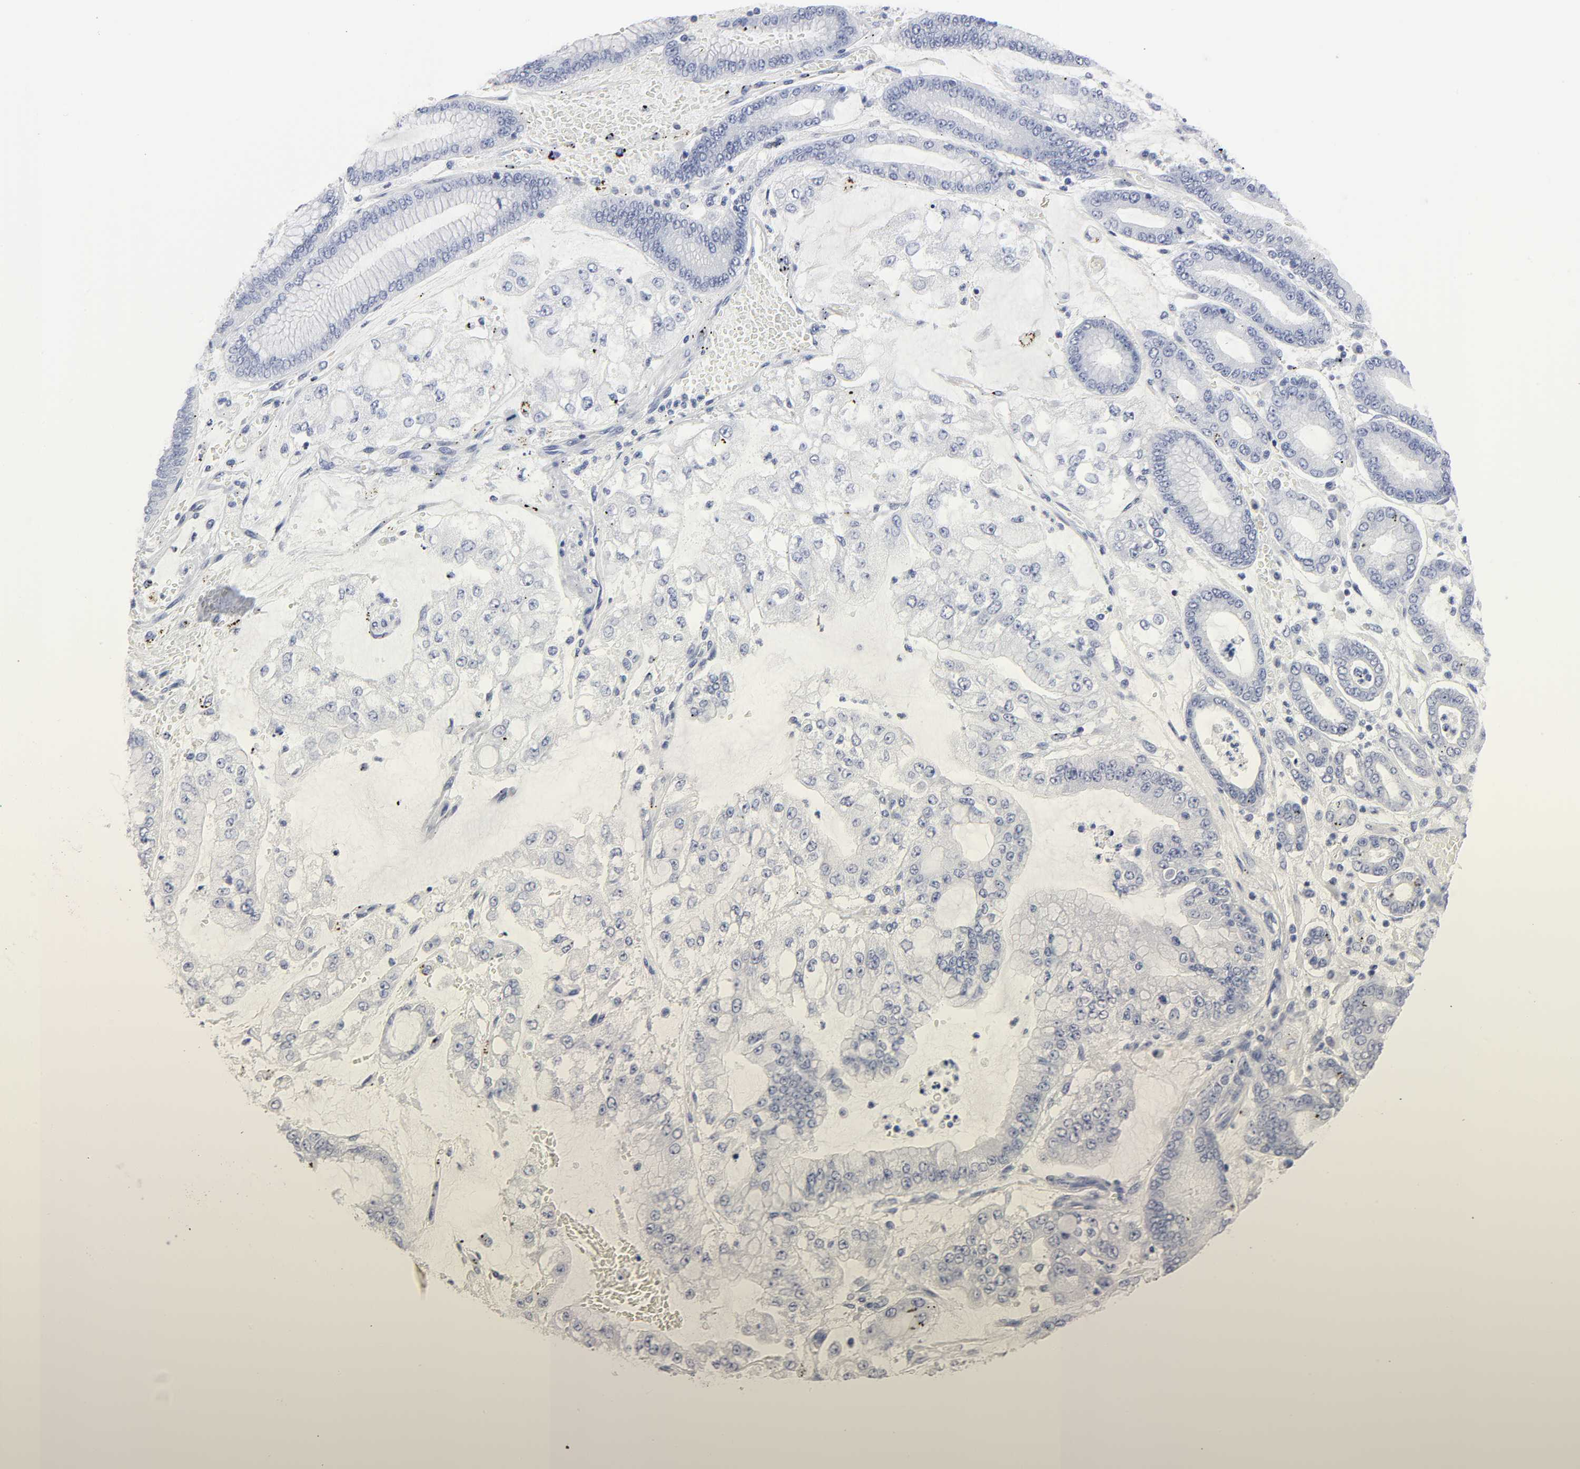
{"staining": {"intensity": "negative", "quantity": "none", "location": "none"}, "tissue": "stomach cancer", "cell_type": "Tumor cells", "image_type": "cancer", "snomed": [{"axis": "morphology", "description": "Normal tissue, NOS"}, {"axis": "morphology", "description": "Adenocarcinoma, NOS"}, {"axis": "topography", "description": "Stomach, upper"}, {"axis": "topography", "description": "Stomach"}], "caption": "Tumor cells show no significant positivity in stomach adenocarcinoma. The staining is performed using DAB (3,3'-diaminobenzidine) brown chromogen with nuclei counter-stained in using hematoxylin.", "gene": "HNF4A", "patient": {"sex": "male", "age": 76}}